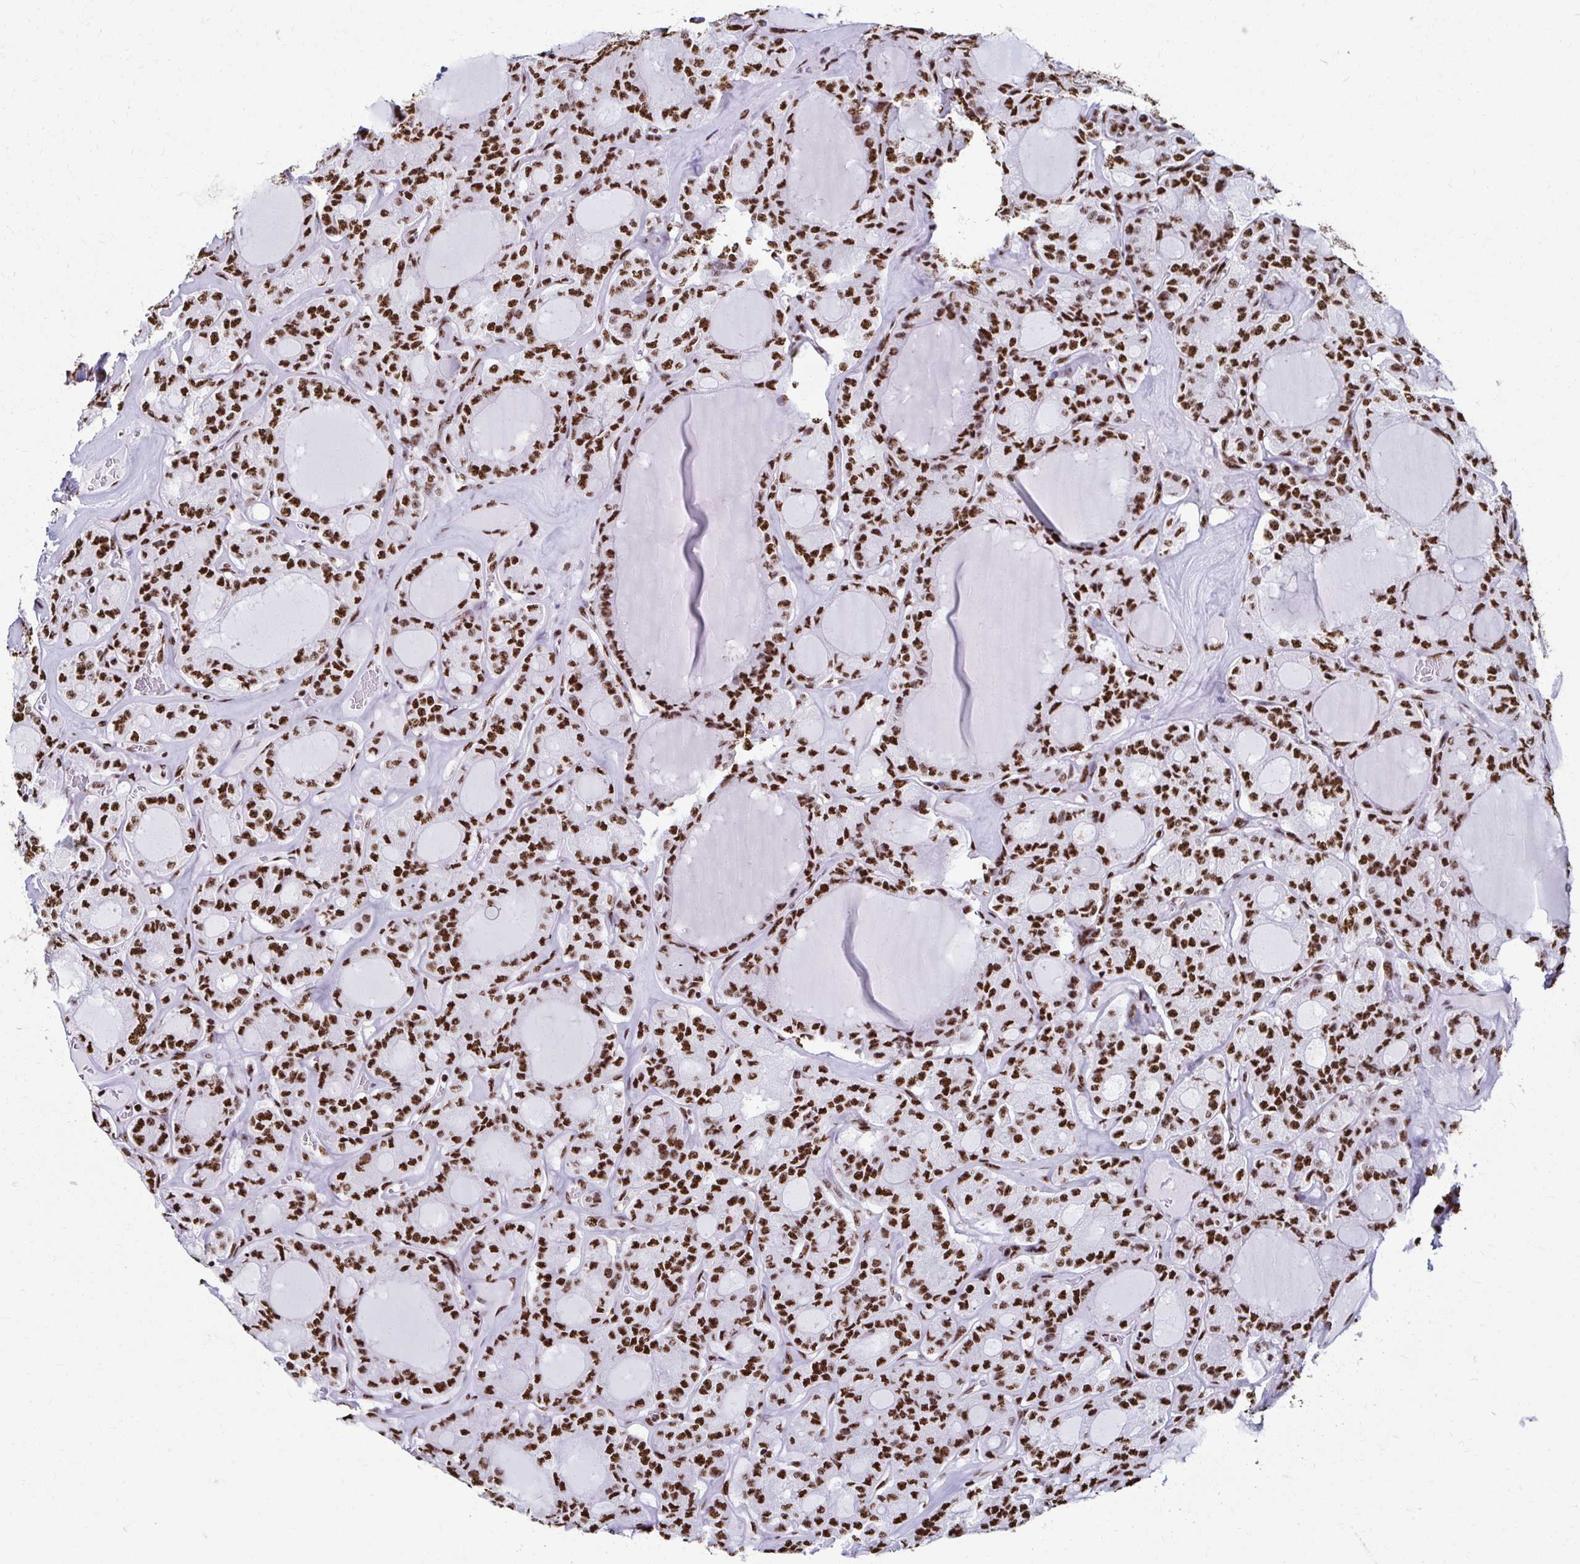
{"staining": {"intensity": "strong", "quantity": ">75%", "location": "nuclear"}, "tissue": "thyroid cancer", "cell_type": "Tumor cells", "image_type": "cancer", "snomed": [{"axis": "morphology", "description": "Papillary adenocarcinoma, NOS"}, {"axis": "topography", "description": "Thyroid gland"}], "caption": "Brown immunohistochemical staining in thyroid cancer (papillary adenocarcinoma) reveals strong nuclear positivity in approximately >75% of tumor cells.", "gene": "NONO", "patient": {"sex": "male", "age": 87}}